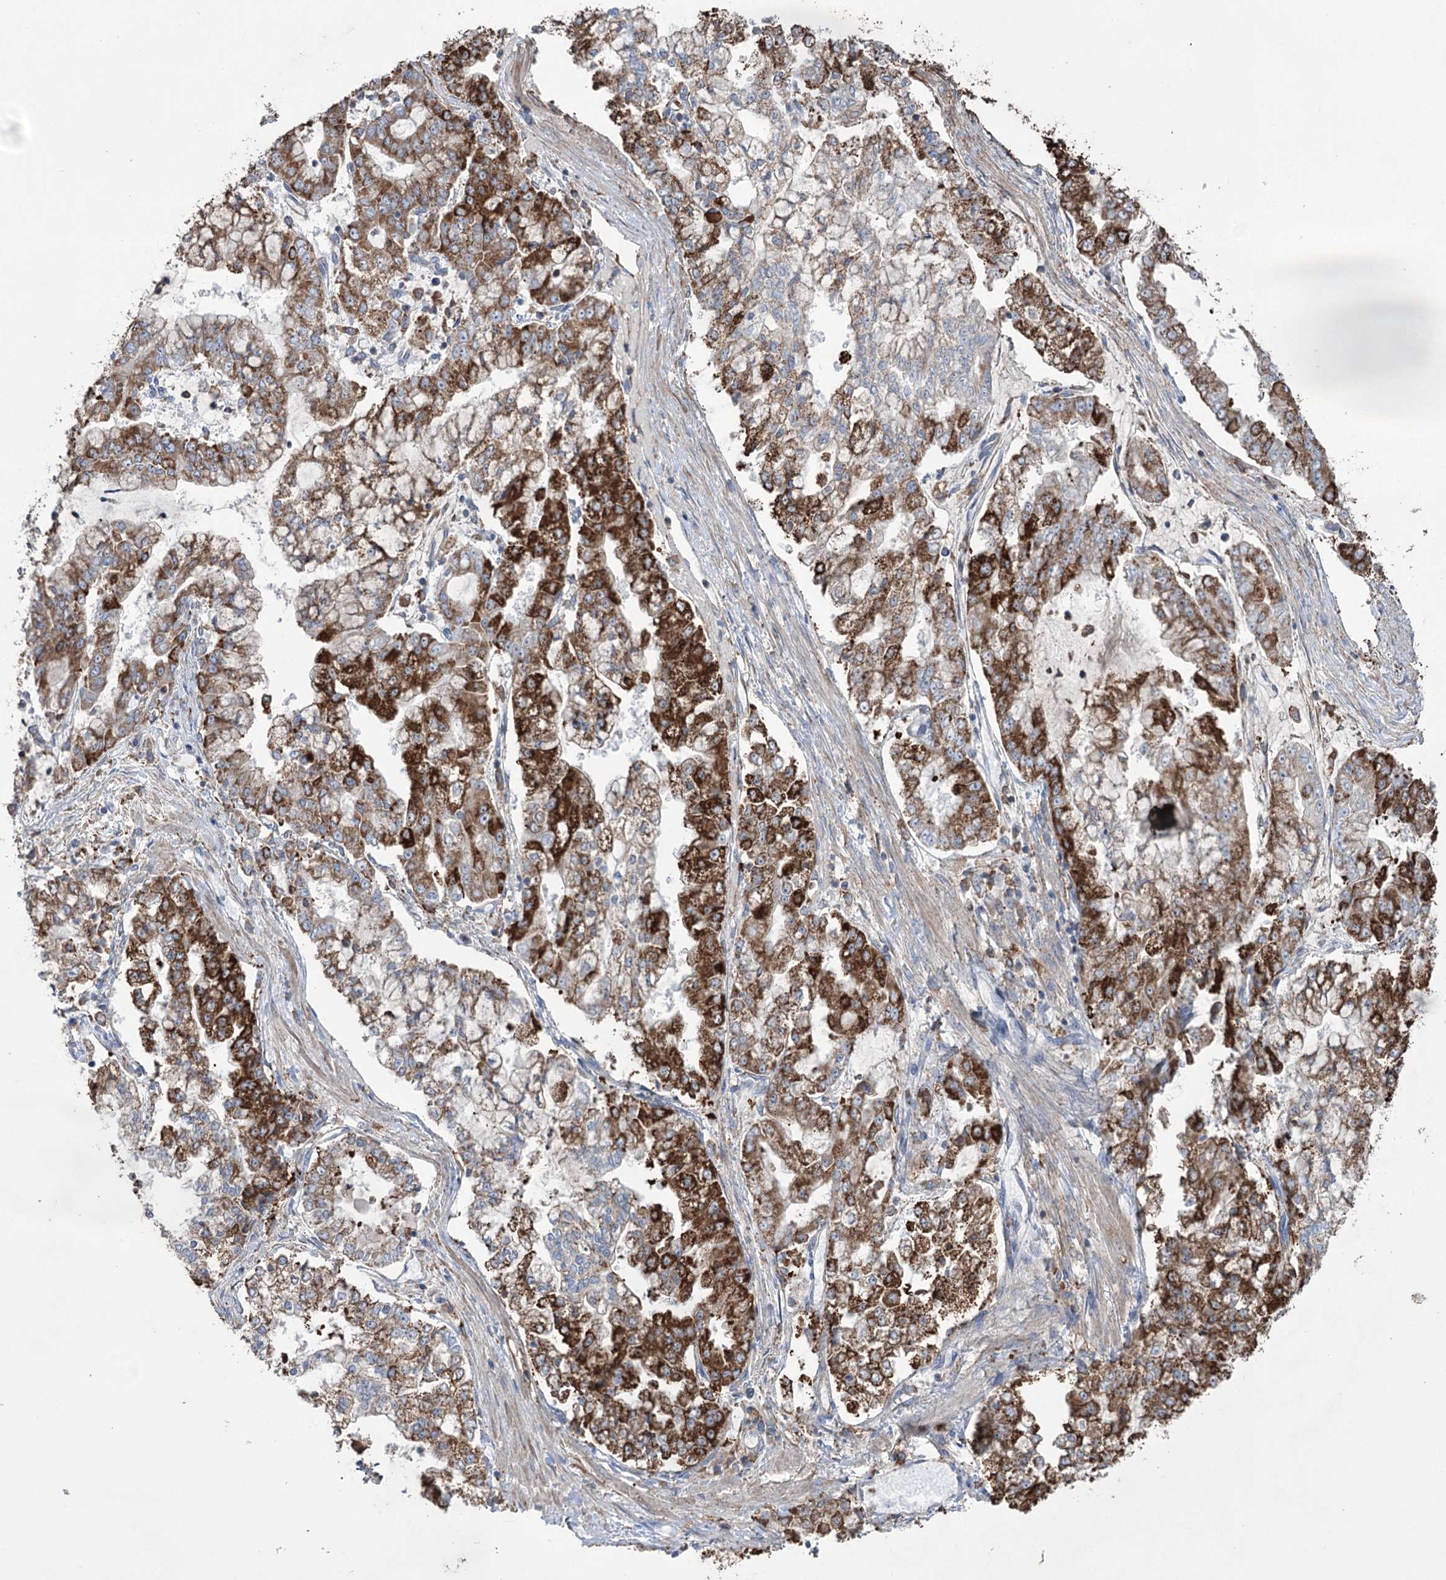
{"staining": {"intensity": "strong", "quantity": ">75%", "location": "cytoplasmic/membranous"}, "tissue": "stomach cancer", "cell_type": "Tumor cells", "image_type": "cancer", "snomed": [{"axis": "morphology", "description": "Adenocarcinoma, NOS"}, {"axis": "topography", "description": "Stomach"}], "caption": "Protein analysis of adenocarcinoma (stomach) tissue displays strong cytoplasmic/membranous expression in about >75% of tumor cells. The staining was performed using DAB (3,3'-diaminobenzidine), with brown indicating positive protein expression. Nuclei are stained blue with hematoxylin.", "gene": "TRIM71", "patient": {"sex": "male", "age": 76}}